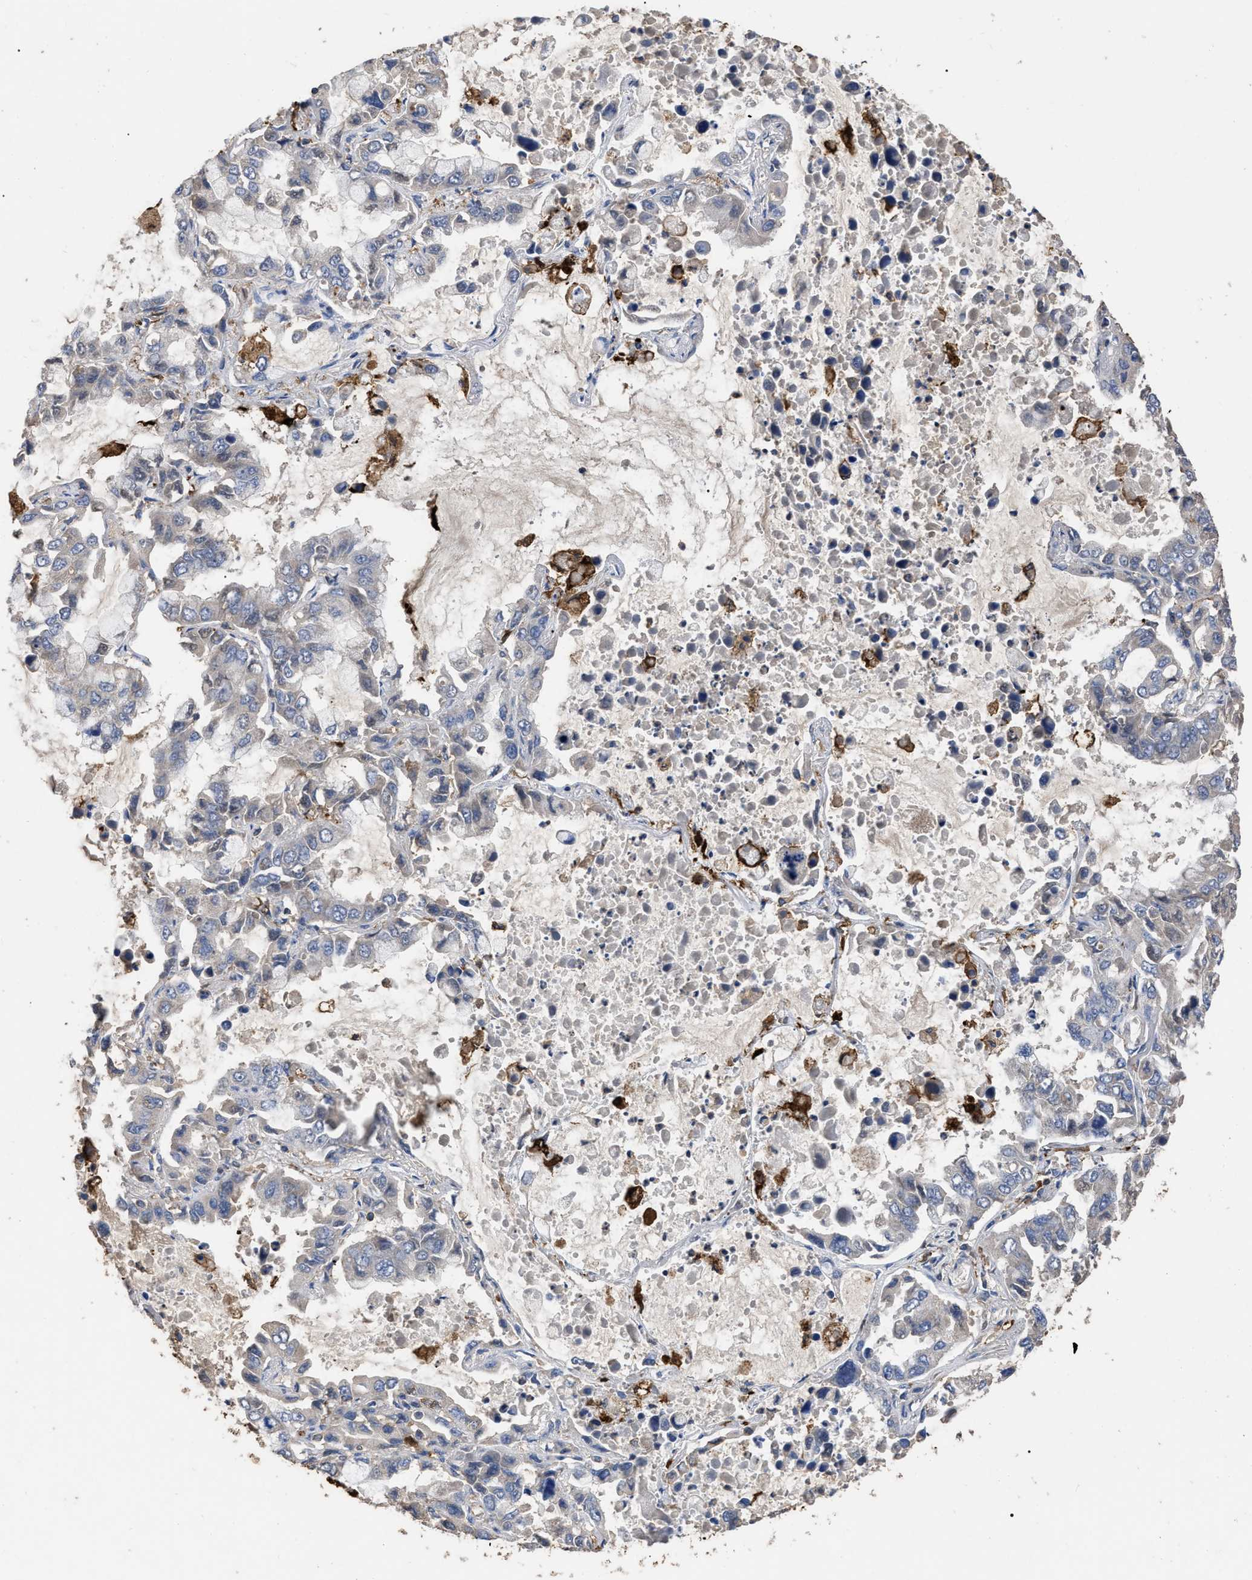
{"staining": {"intensity": "negative", "quantity": "none", "location": "none"}, "tissue": "lung cancer", "cell_type": "Tumor cells", "image_type": "cancer", "snomed": [{"axis": "morphology", "description": "Adenocarcinoma, NOS"}, {"axis": "topography", "description": "Lung"}], "caption": "A high-resolution micrograph shows immunohistochemistry (IHC) staining of adenocarcinoma (lung), which shows no significant positivity in tumor cells. Nuclei are stained in blue.", "gene": "GPR179", "patient": {"sex": "male", "age": 64}}